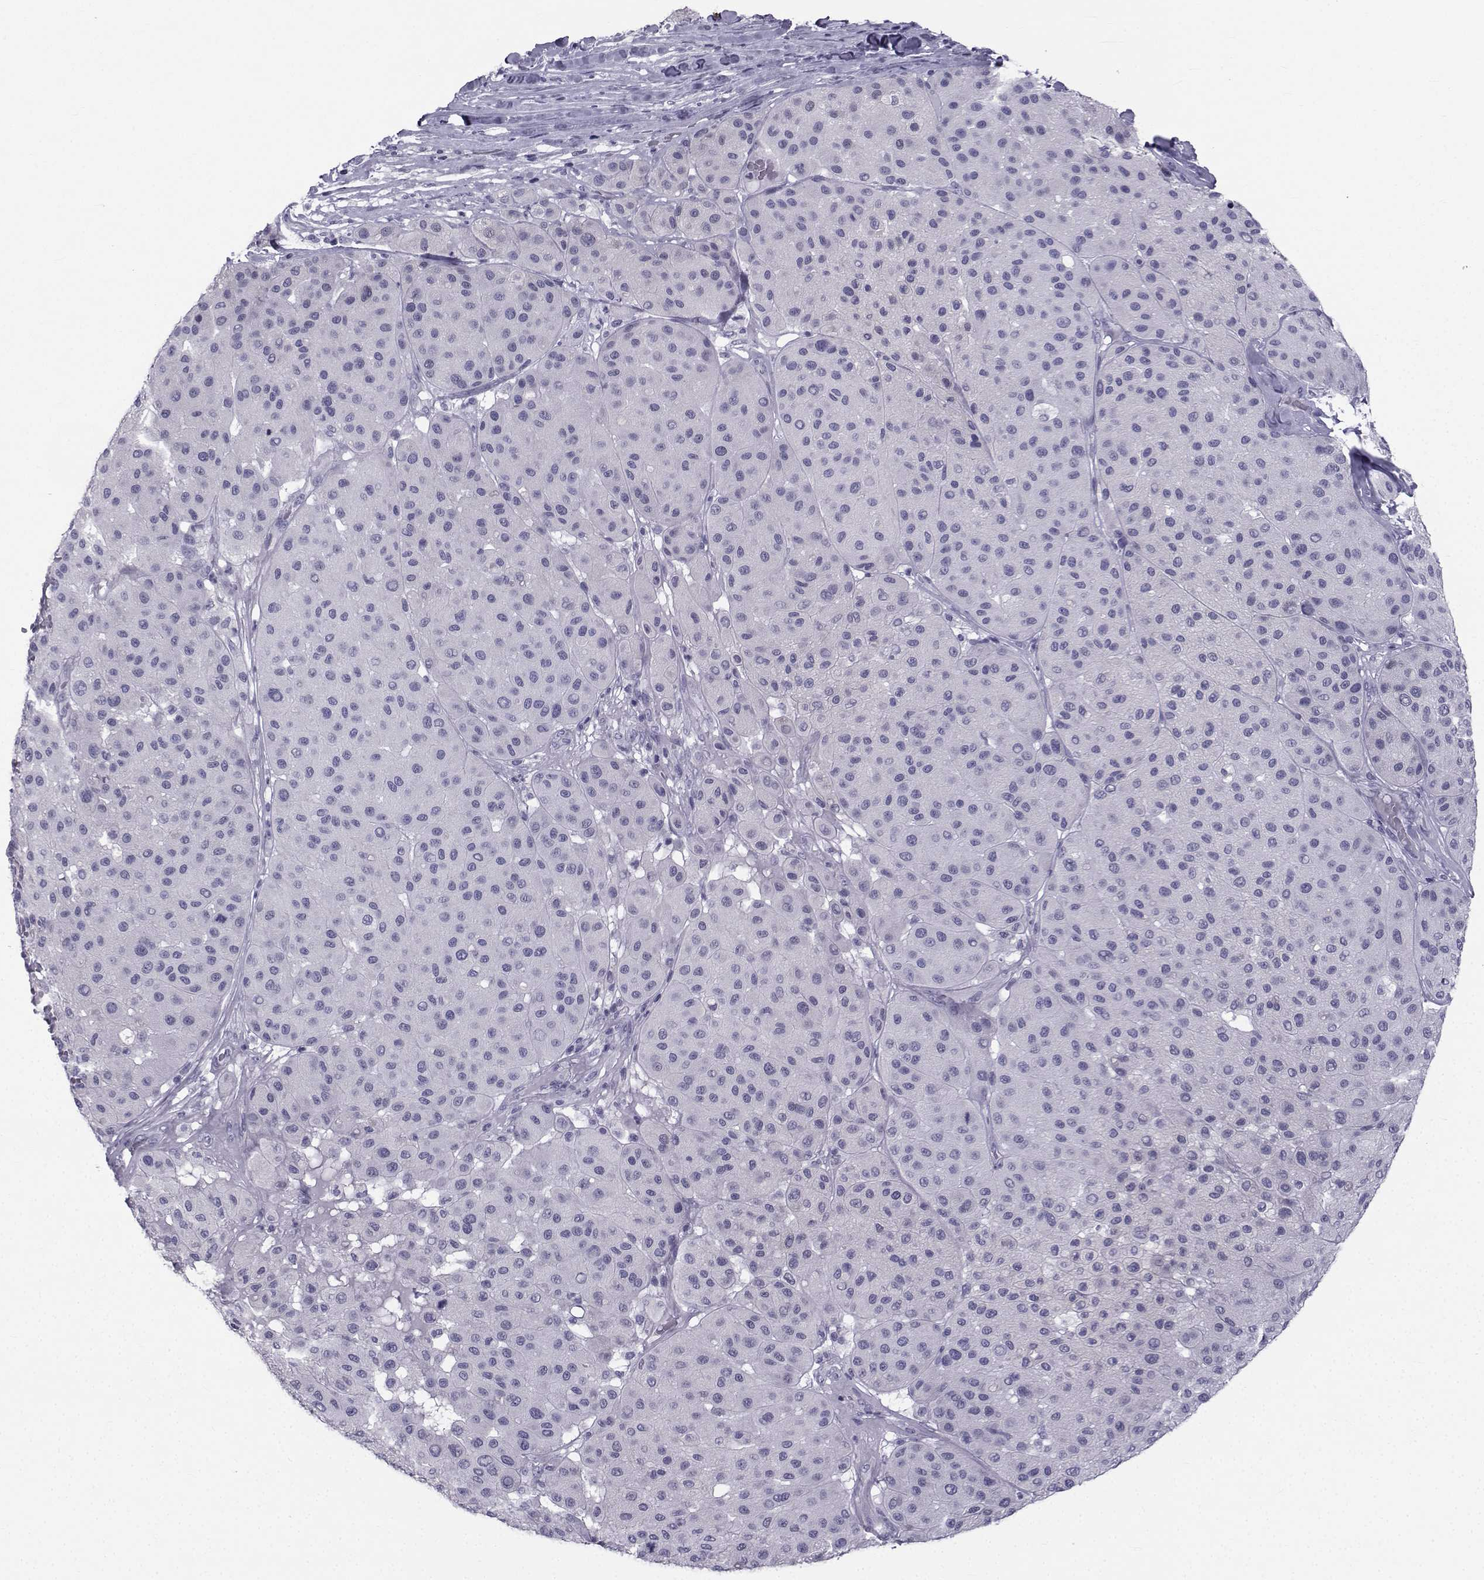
{"staining": {"intensity": "negative", "quantity": "none", "location": "none"}, "tissue": "melanoma", "cell_type": "Tumor cells", "image_type": "cancer", "snomed": [{"axis": "morphology", "description": "Malignant melanoma, Metastatic site"}, {"axis": "topography", "description": "Smooth muscle"}], "caption": "Tumor cells show no significant expression in malignant melanoma (metastatic site). Brightfield microscopy of immunohistochemistry stained with DAB (brown) and hematoxylin (blue), captured at high magnification.", "gene": "SPANXD", "patient": {"sex": "male", "age": 41}}